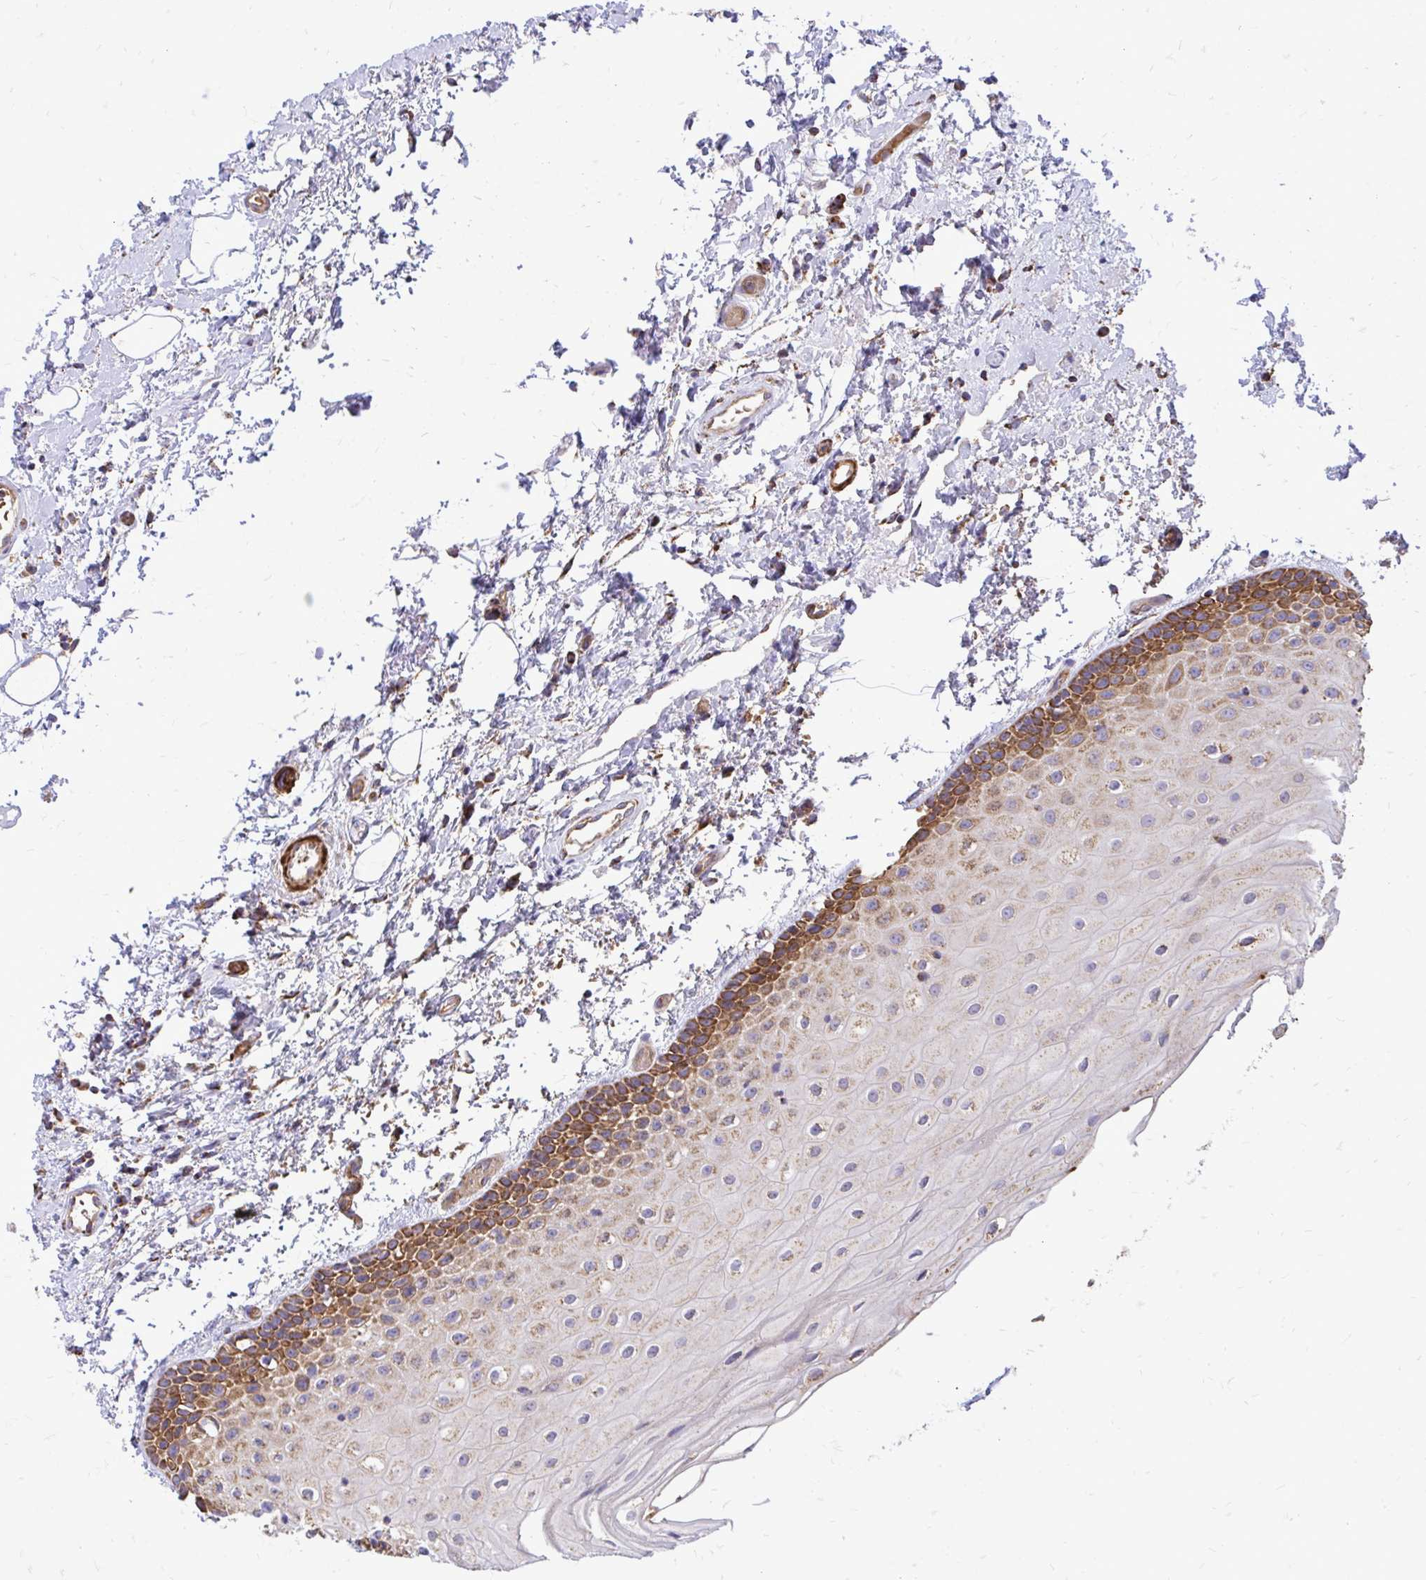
{"staining": {"intensity": "moderate", "quantity": "25%-75%", "location": "cytoplasmic/membranous"}, "tissue": "oral mucosa", "cell_type": "Squamous epithelial cells", "image_type": "normal", "snomed": [{"axis": "morphology", "description": "Normal tissue, NOS"}, {"axis": "topography", "description": "Oral tissue"}], "caption": "Immunohistochemical staining of unremarkable oral mucosa demonstrates medium levels of moderate cytoplasmic/membranous positivity in about 25%-75% of squamous epithelial cells. (brown staining indicates protein expression, while blue staining denotes nuclei).", "gene": "UBE2C", "patient": {"sex": "female", "age": 82}}